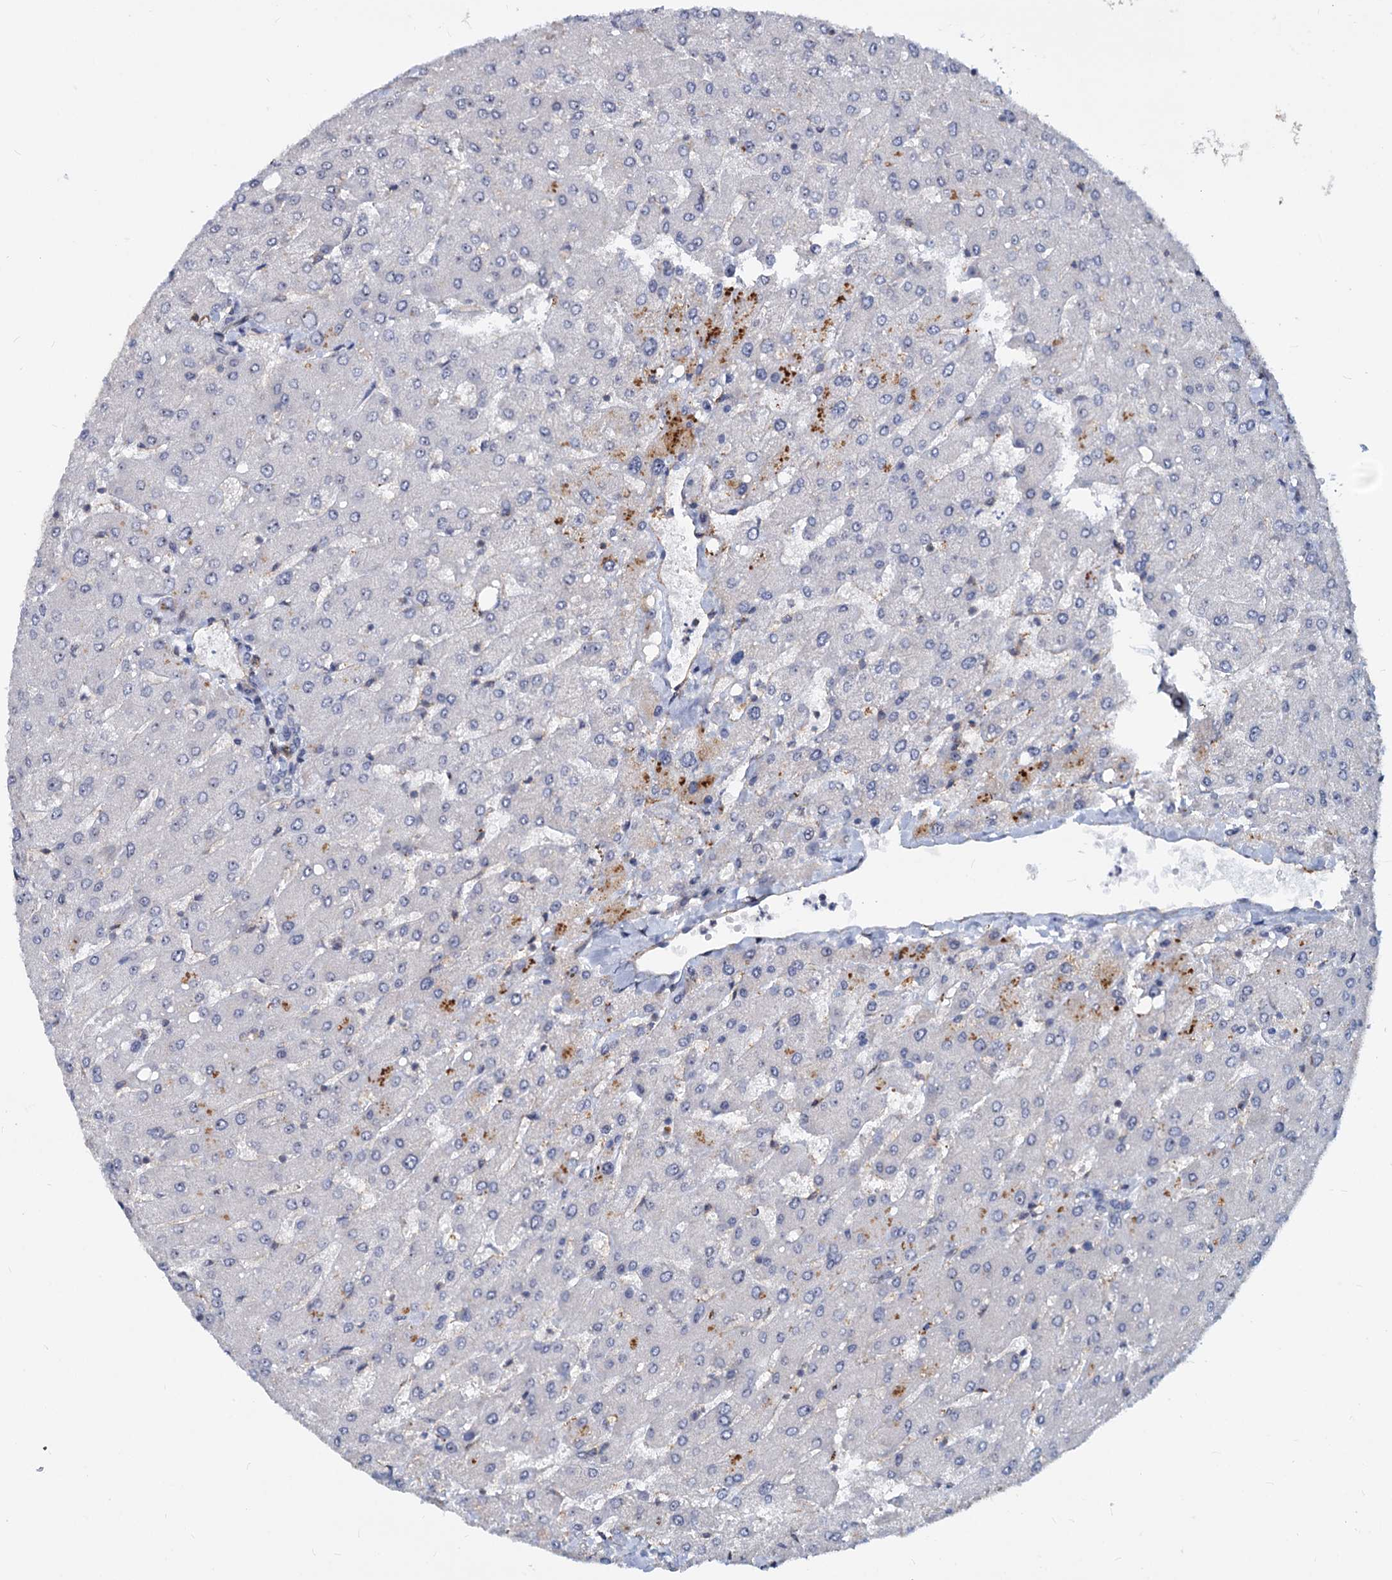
{"staining": {"intensity": "negative", "quantity": "none", "location": "none"}, "tissue": "liver", "cell_type": "Cholangiocytes", "image_type": "normal", "snomed": [{"axis": "morphology", "description": "Normal tissue, NOS"}, {"axis": "topography", "description": "Liver"}], "caption": "The immunohistochemistry (IHC) photomicrograph has no significant staining in cholangiocytes of liver. (Immunohistochemistry, brightfield microscopy, high magnification).", "gene": "UBLCP1", "patient": {"sex": "male", "age": 55}}